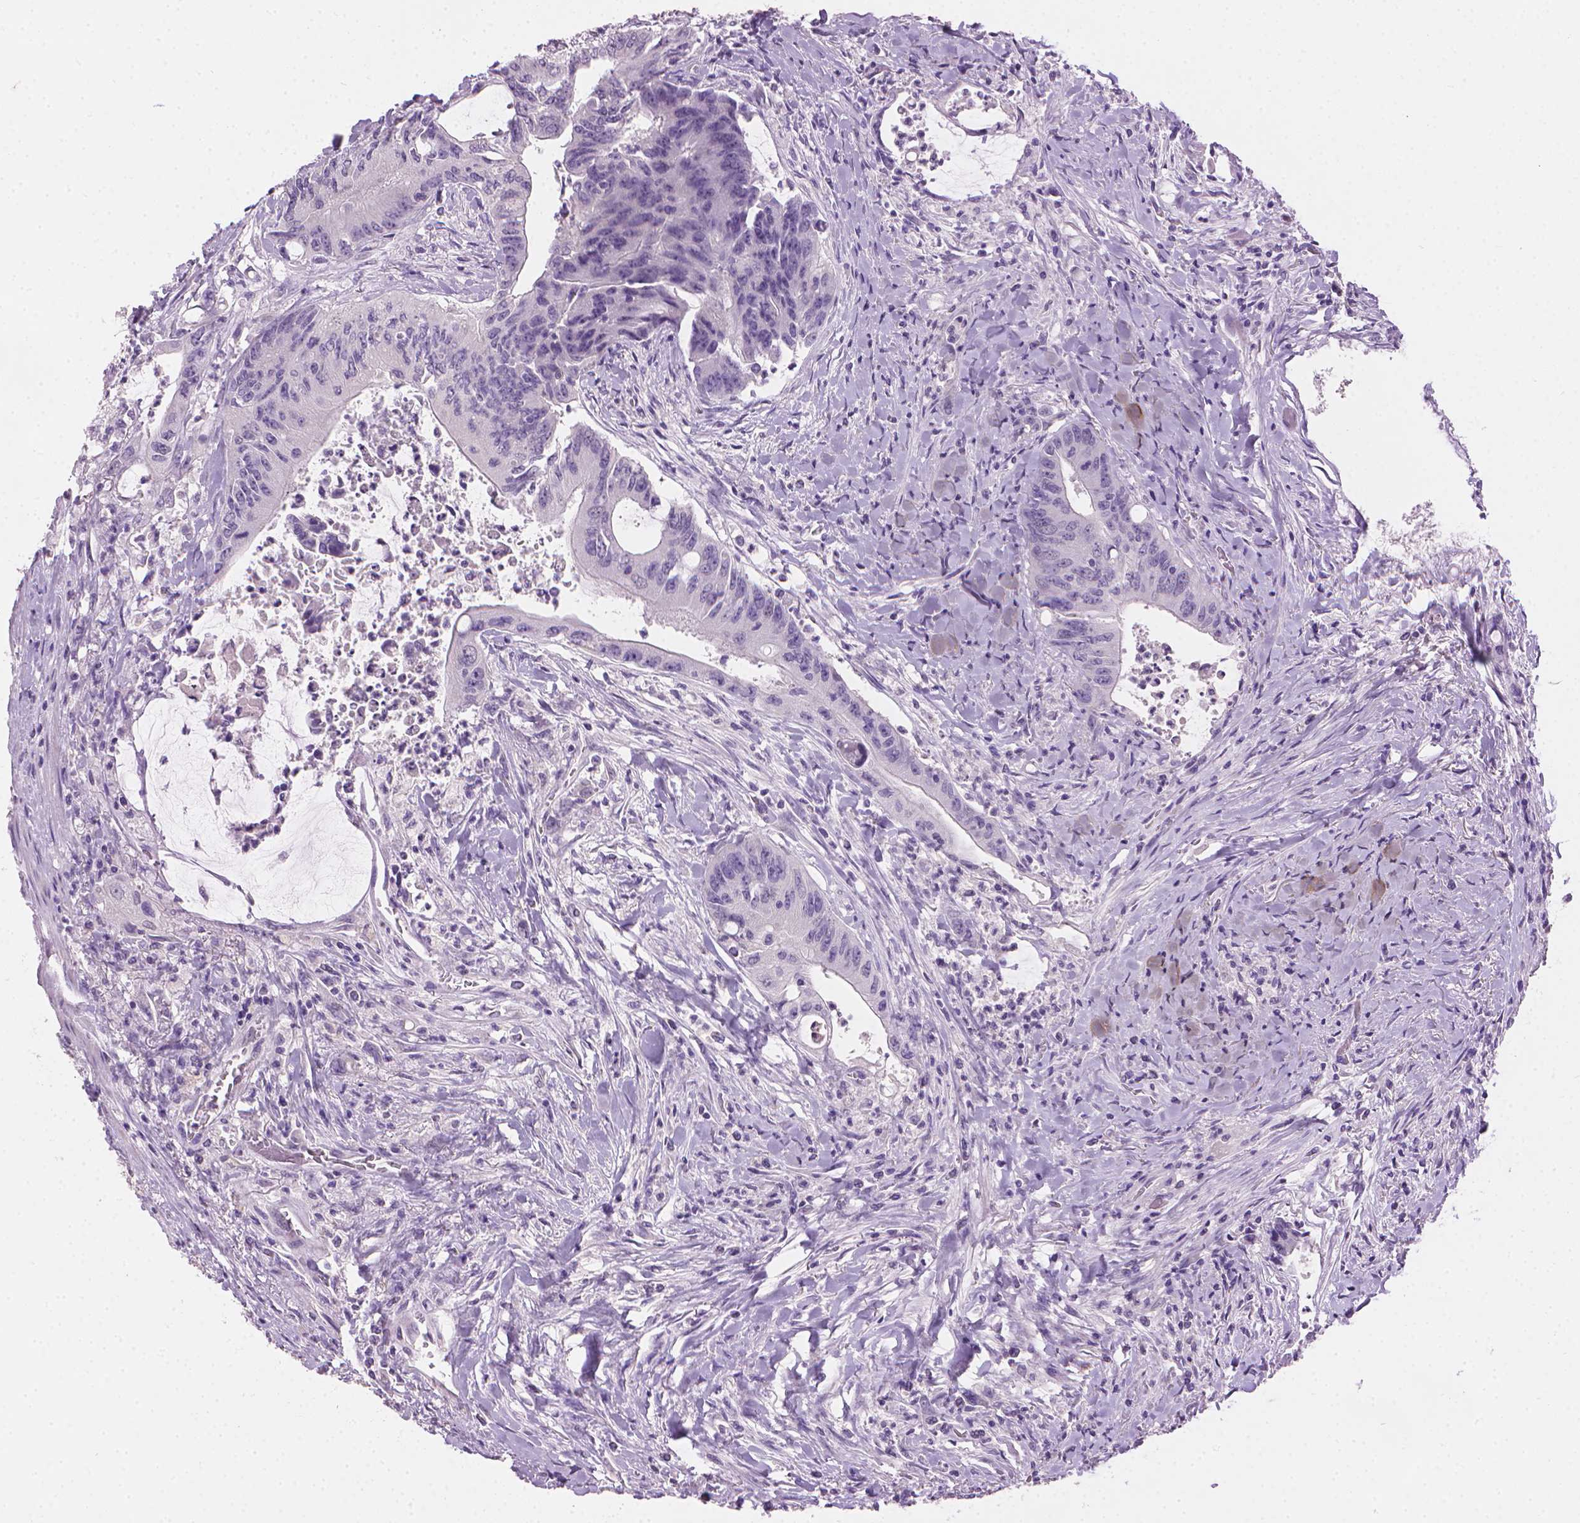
{"staining": {"intensity": "negative", "quantity": "none", "location": "none"}, "tissue": "colorectal cancer", "cell_type": "Tumor cells", "image_type": "cancer", "snomed": [{"axis": "morphology", "description": "Adenocarcinoma, NOS"}, {"axis": "topography", "description": "Rectum"}], "caption": "Tumor cells are negative for brown protein staining in colorectal cancer (adenocarcinoma).", "gene": "MLANA", "patient": {"sex": "male", "age": 59}}